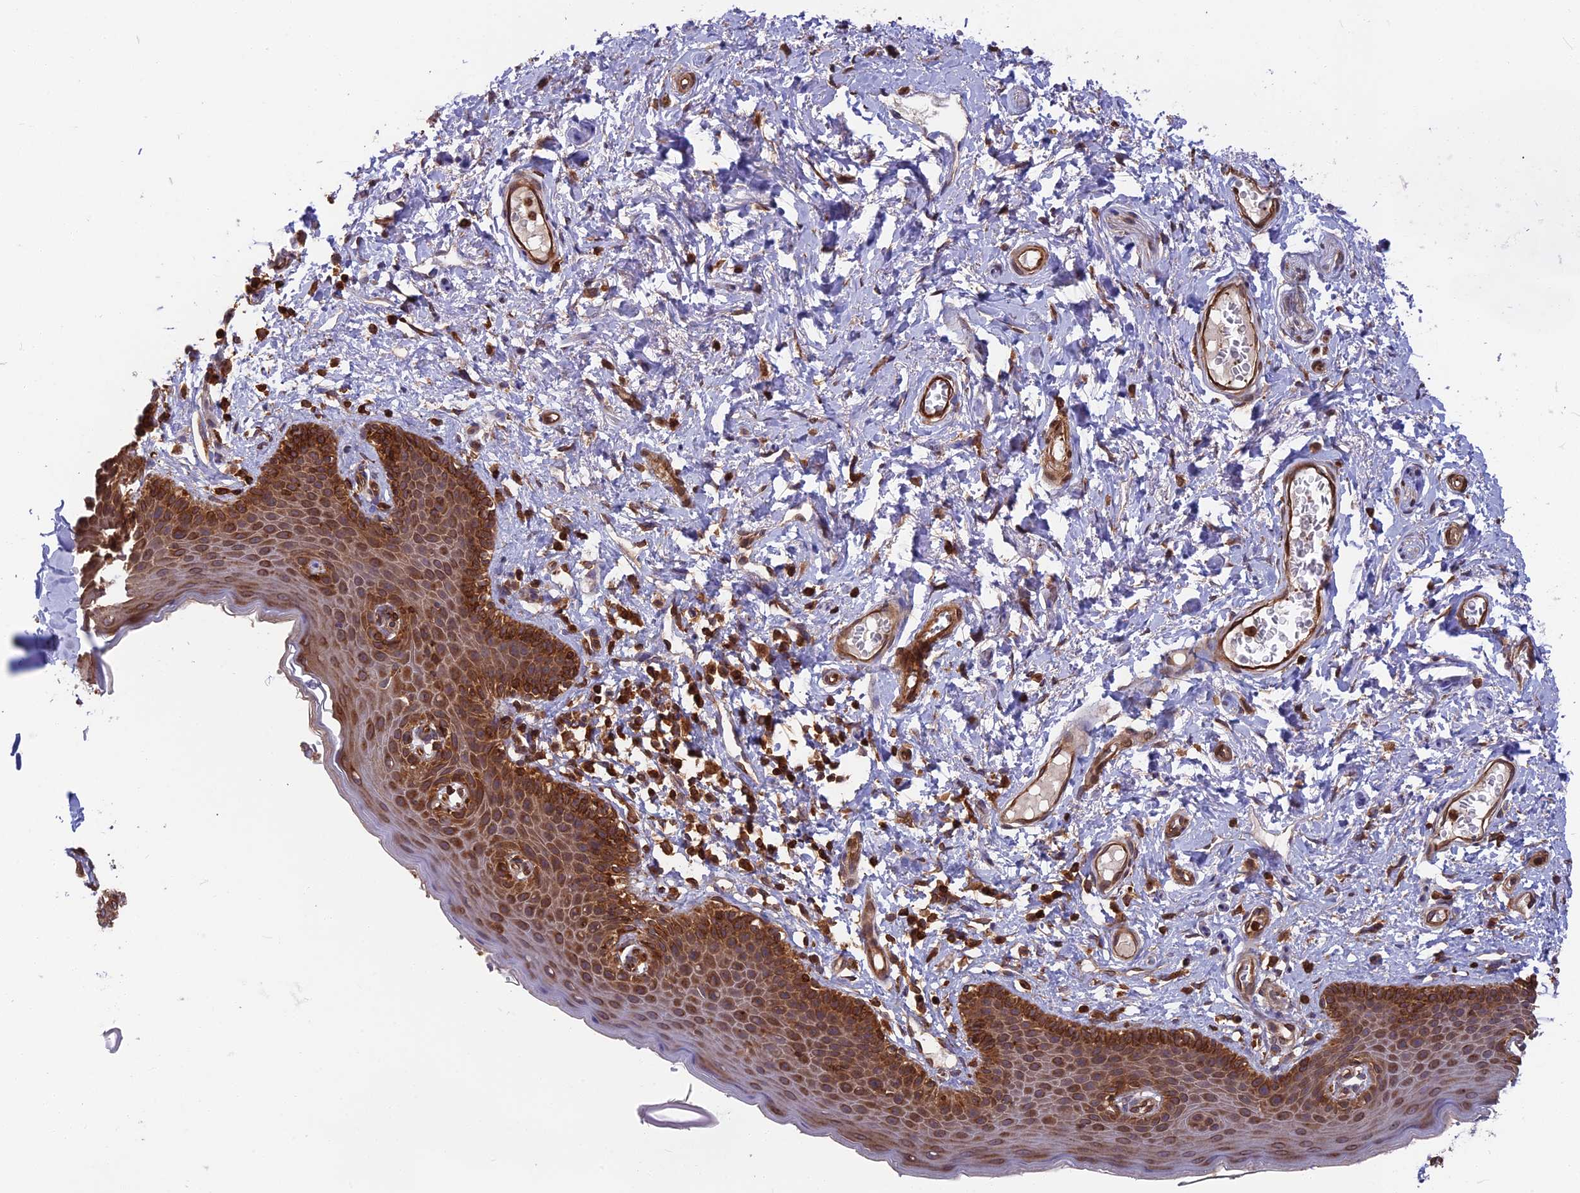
{"staining": {"intensity": "strong", "quantity": ">75%", "location": "cytoplasmic/membranous"}, "tissue": "skin", "cell_type": "Epidermal cells", "image_type": "normal", "snomed": [{"axis": "morphology", "description": "Normal tissue, NOS"}, {"axis": "topography", "description": "Vulva"}], "caption": "A high-resolution image shows immunohistochemistry (IHC) staining of unremarkable skin, which shows strong cytoplasmic/membranous staining in approximately >75% of epidermal cells. Ihc stains the protein in brown and the nuclei are stained blue.", "gene": "WDR1", "patient": {"sex": "female", "age": 66}}